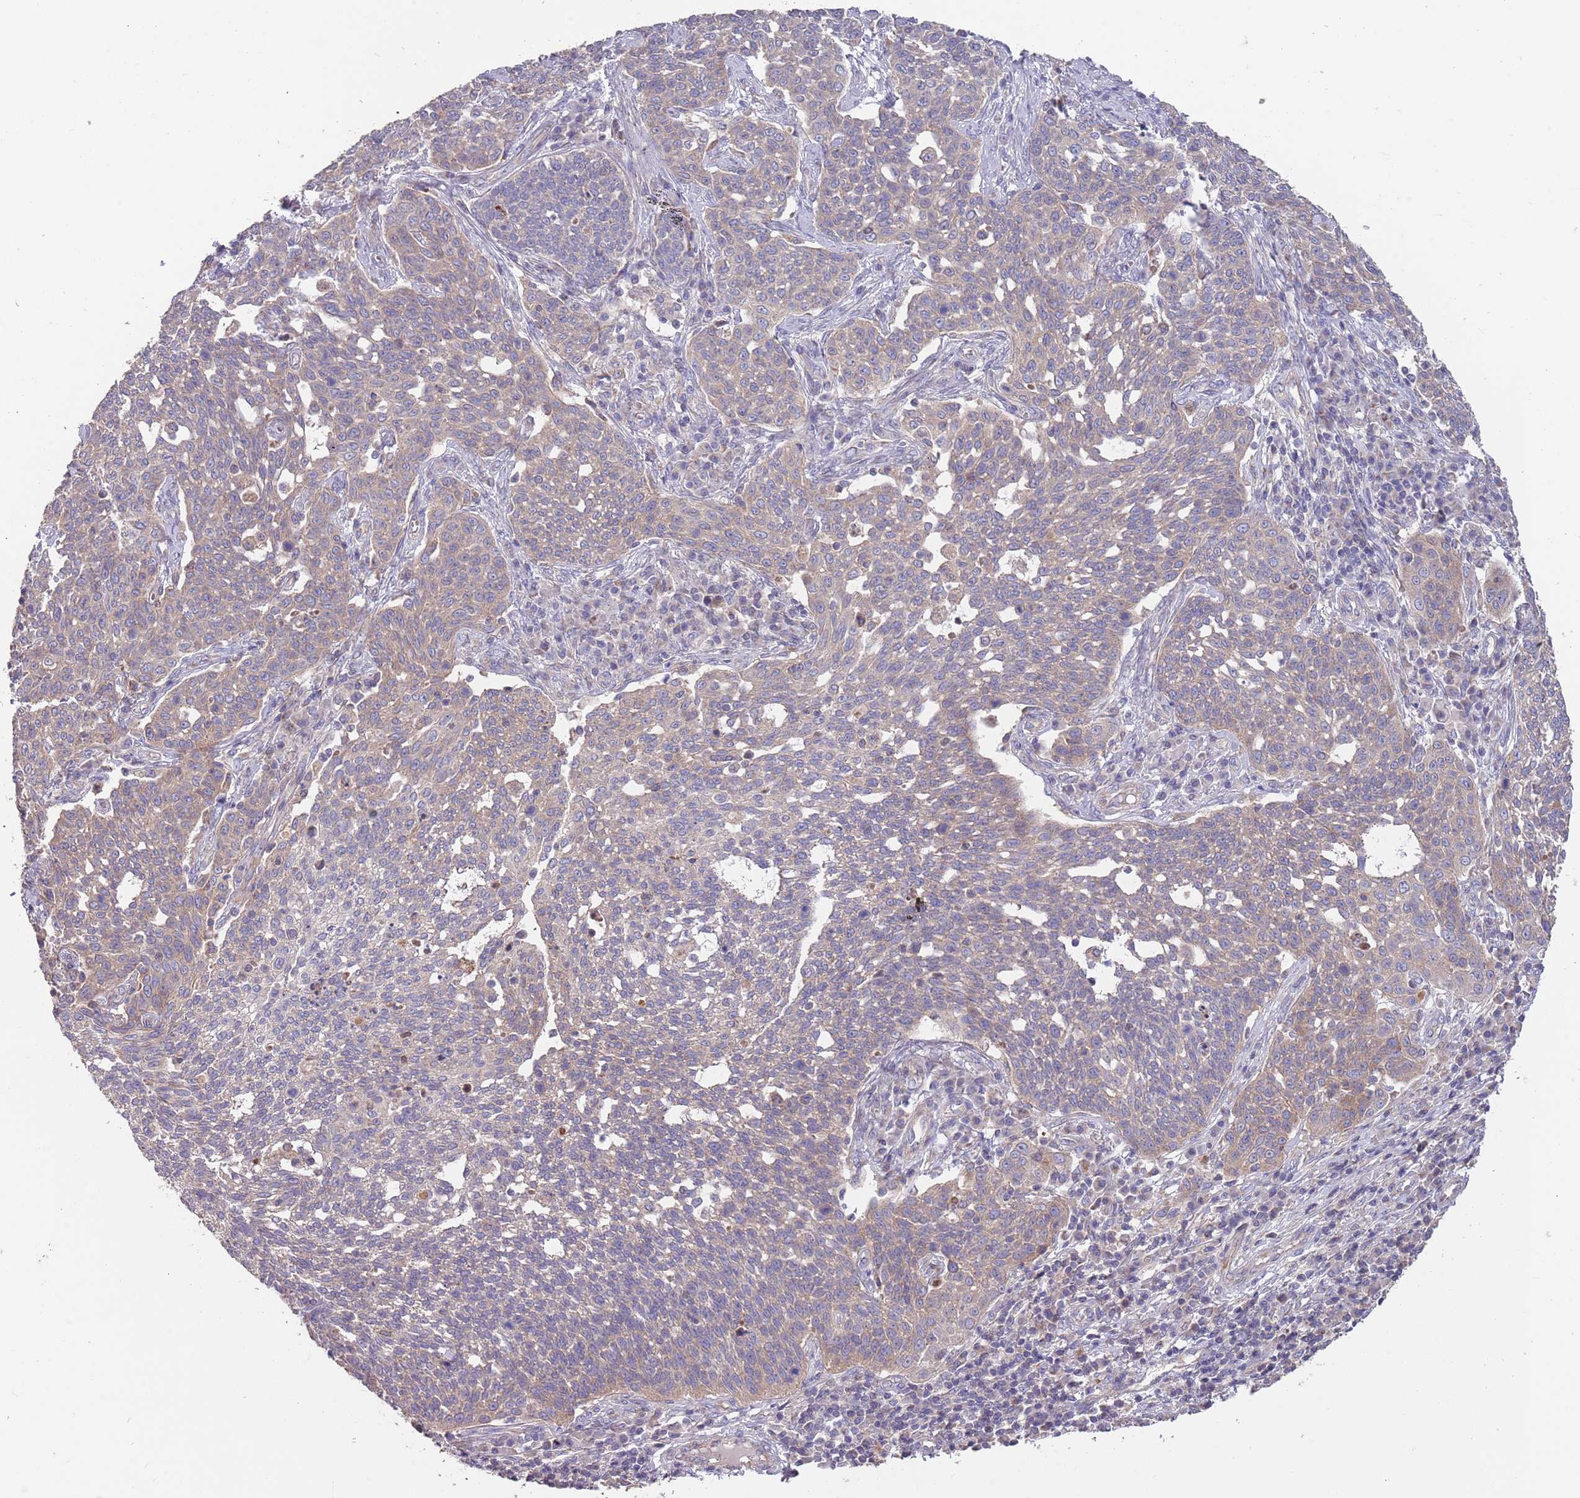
{"staining": {"intensity": "weak", "quantity": "<25%", "location": "cytoplasmic/membranous"}, "tissue": "cervical cancer", "cell_type": "Tumor cells", "image_type": "cancer", "snomed": [{"axis": "morphology", "description": "Squamous cell carcinoma, NOS"}, {"axis": "topography", "description": "Cervix"}], "caption": "Immunohistochemical staining of cervical squamous cell carcinoma exhibits no significant positivity in tumor cells. (Brightfield microscopy of DAB IHC at high magnification).", "gene": "ABCC10", "patient": {"sex": "female", "age": 34}}